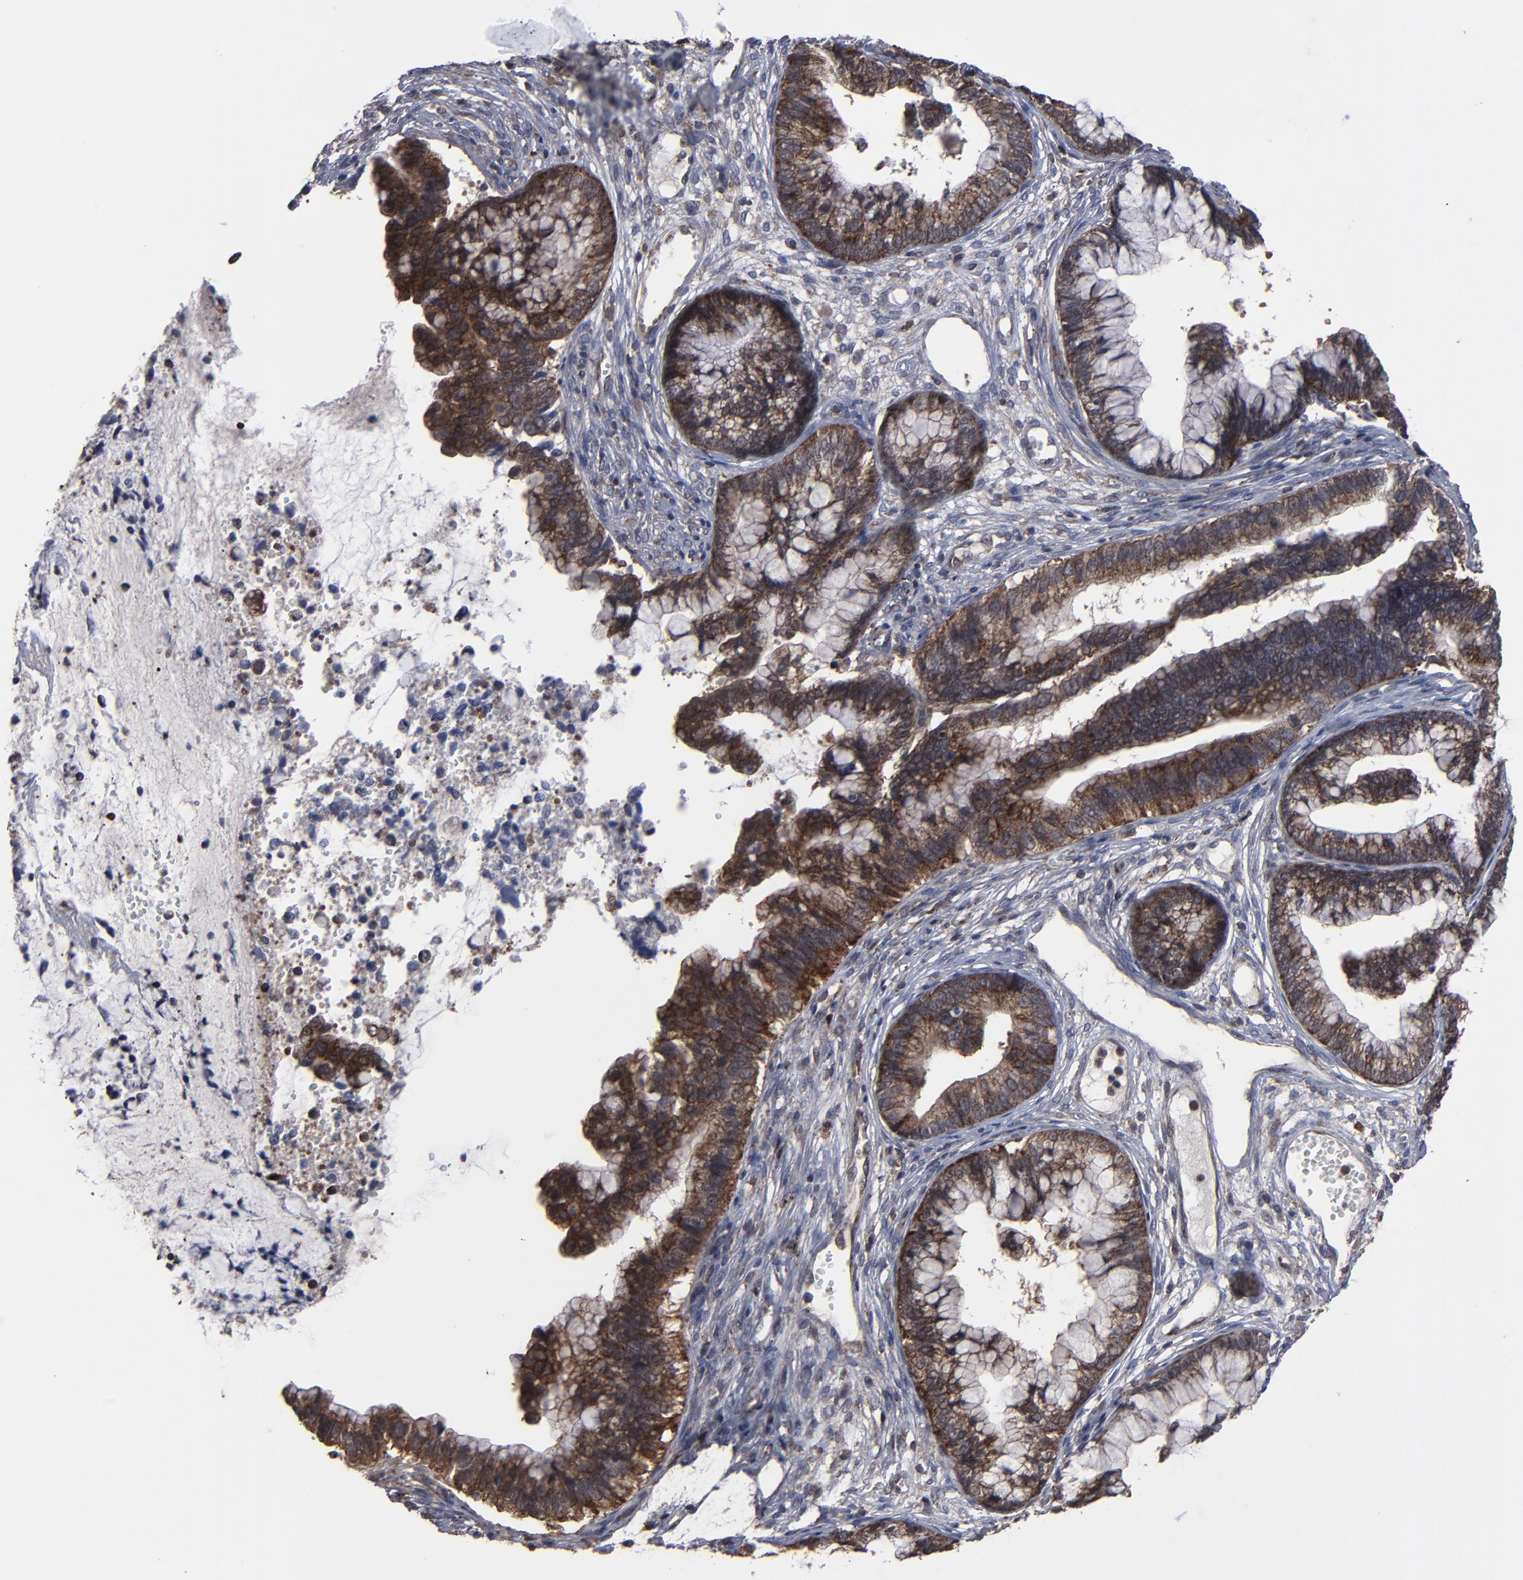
{"staining": {"intensity": "strong", "quantity": ">75%", "location": "cytoplasmic/membranous,nuclear"}, "tissue": "cervical cancer", "cell_type": "Tumor cells", "image_type": "cancer", "snomed": [{"axis": "morphology", "description": "Adenocarcinoma, NOS"}, {"axis": "topography", "description": "Cervix"}], "caption": "Immunohistochemistry (IHC) histopathology image of human cervical cancer stained for a protein (brown), which shows high levels of strong cytoplasmic/membranous and nuclear positivity in approximately >75% of tumor cells.", "gene": "KIAA2026", "patient": {"sex": "female", "age": 44}}